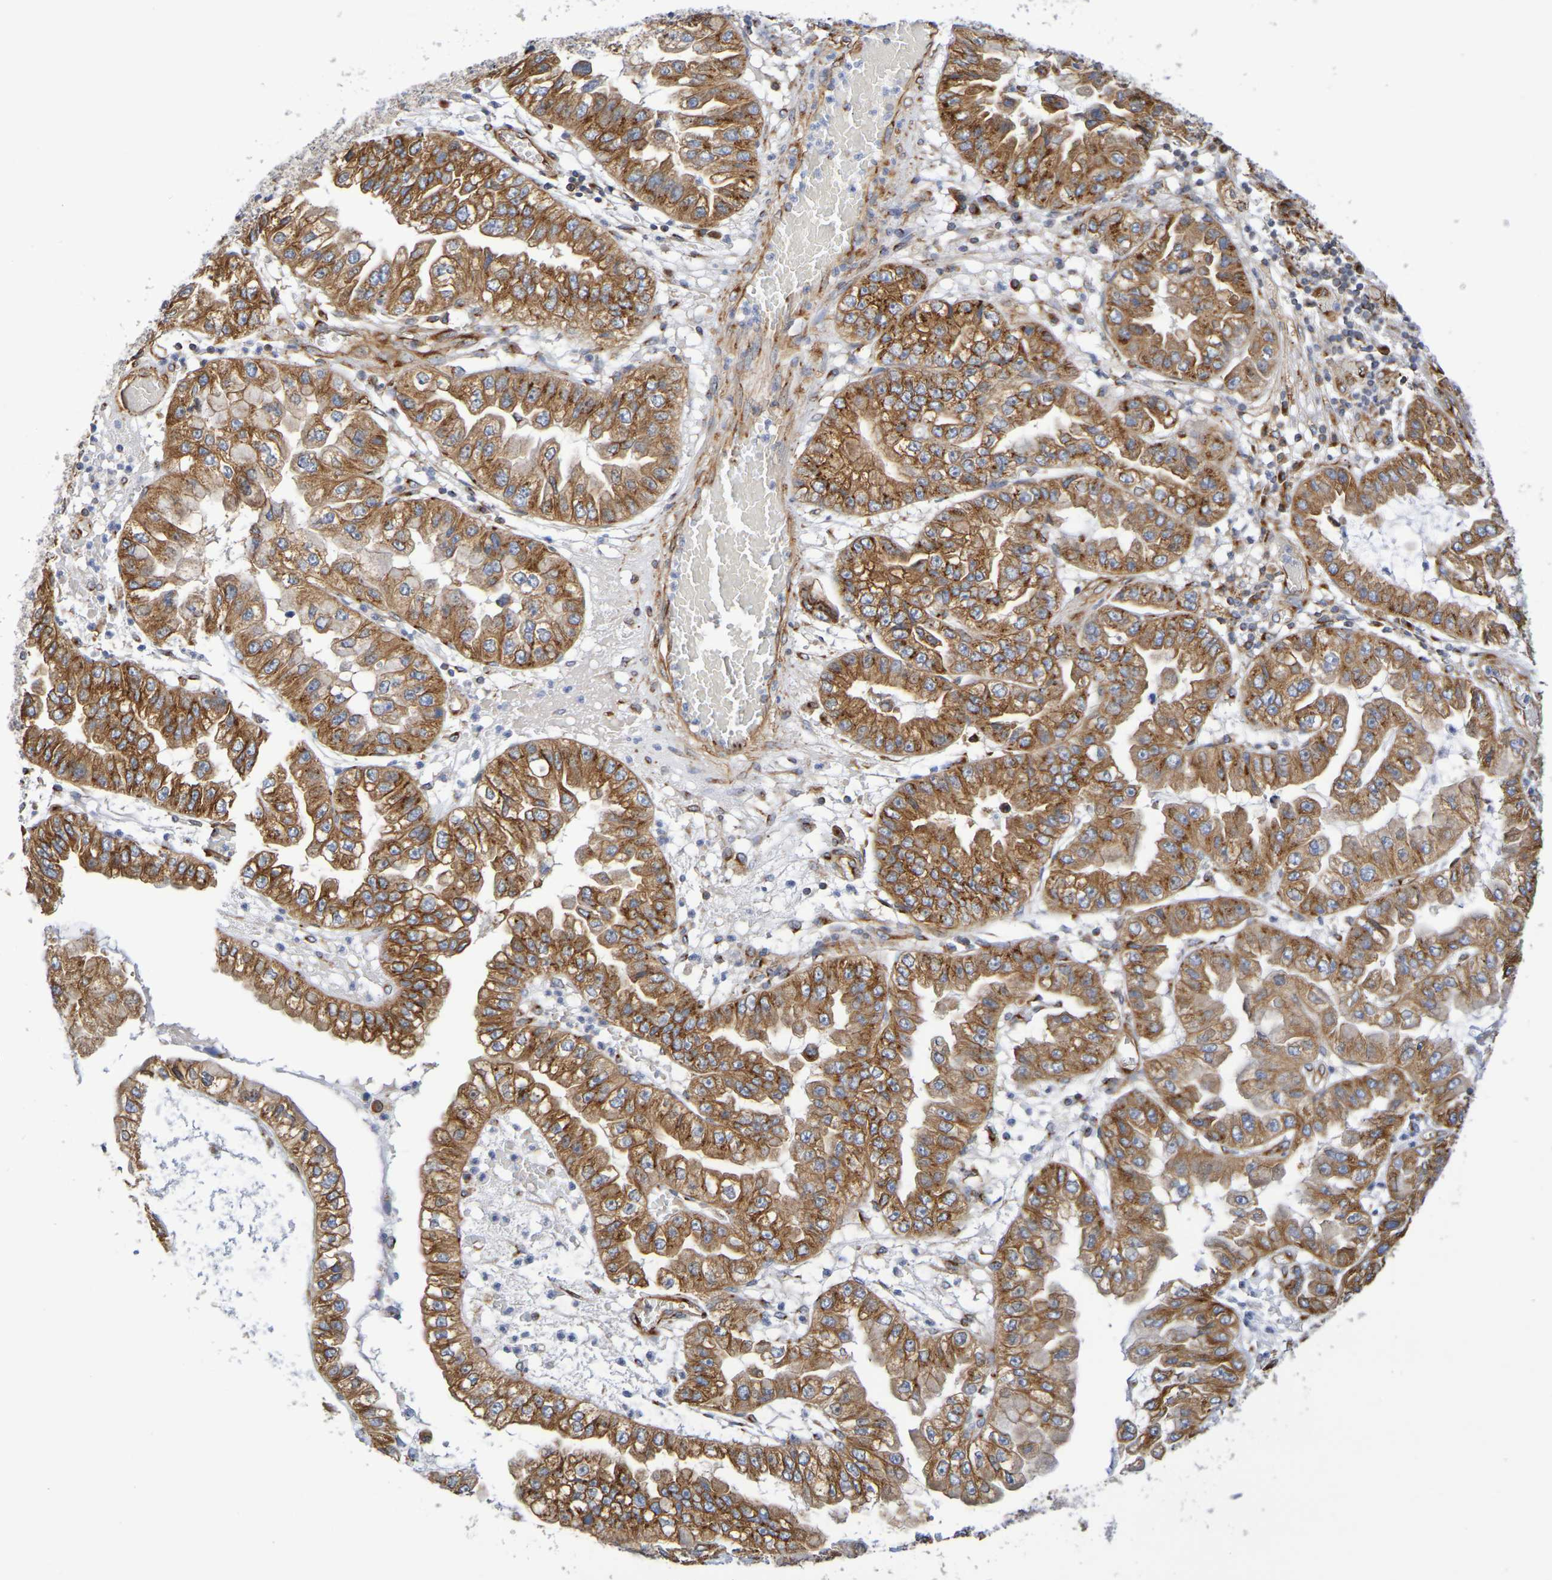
{"staining": {"intensity": "moderate", "quantity": ">75%", "location": "cytoplasmic/membranous"}, "tissue": "liver cancer", "cell_type": "Tumor cells", "image_type": "cancer", "snomed": [{"axis": "morphology", "description": "Cholangiocarcinoma"}, {"axis": "topography", "description": "Liver"}], "caption": "Protein expression by immunohistochemistry (IHC) exhibits moderate cytoplasmic/membranous staining in approximately >75% of tumor cells in liver cholangiocarcinoma. (DAB (3,3'-diaminobenzidine) IHC with brightfield microscopy, high magnification).", "gene": "DCP2", "patient": {"sex": "female", "age": 79}}